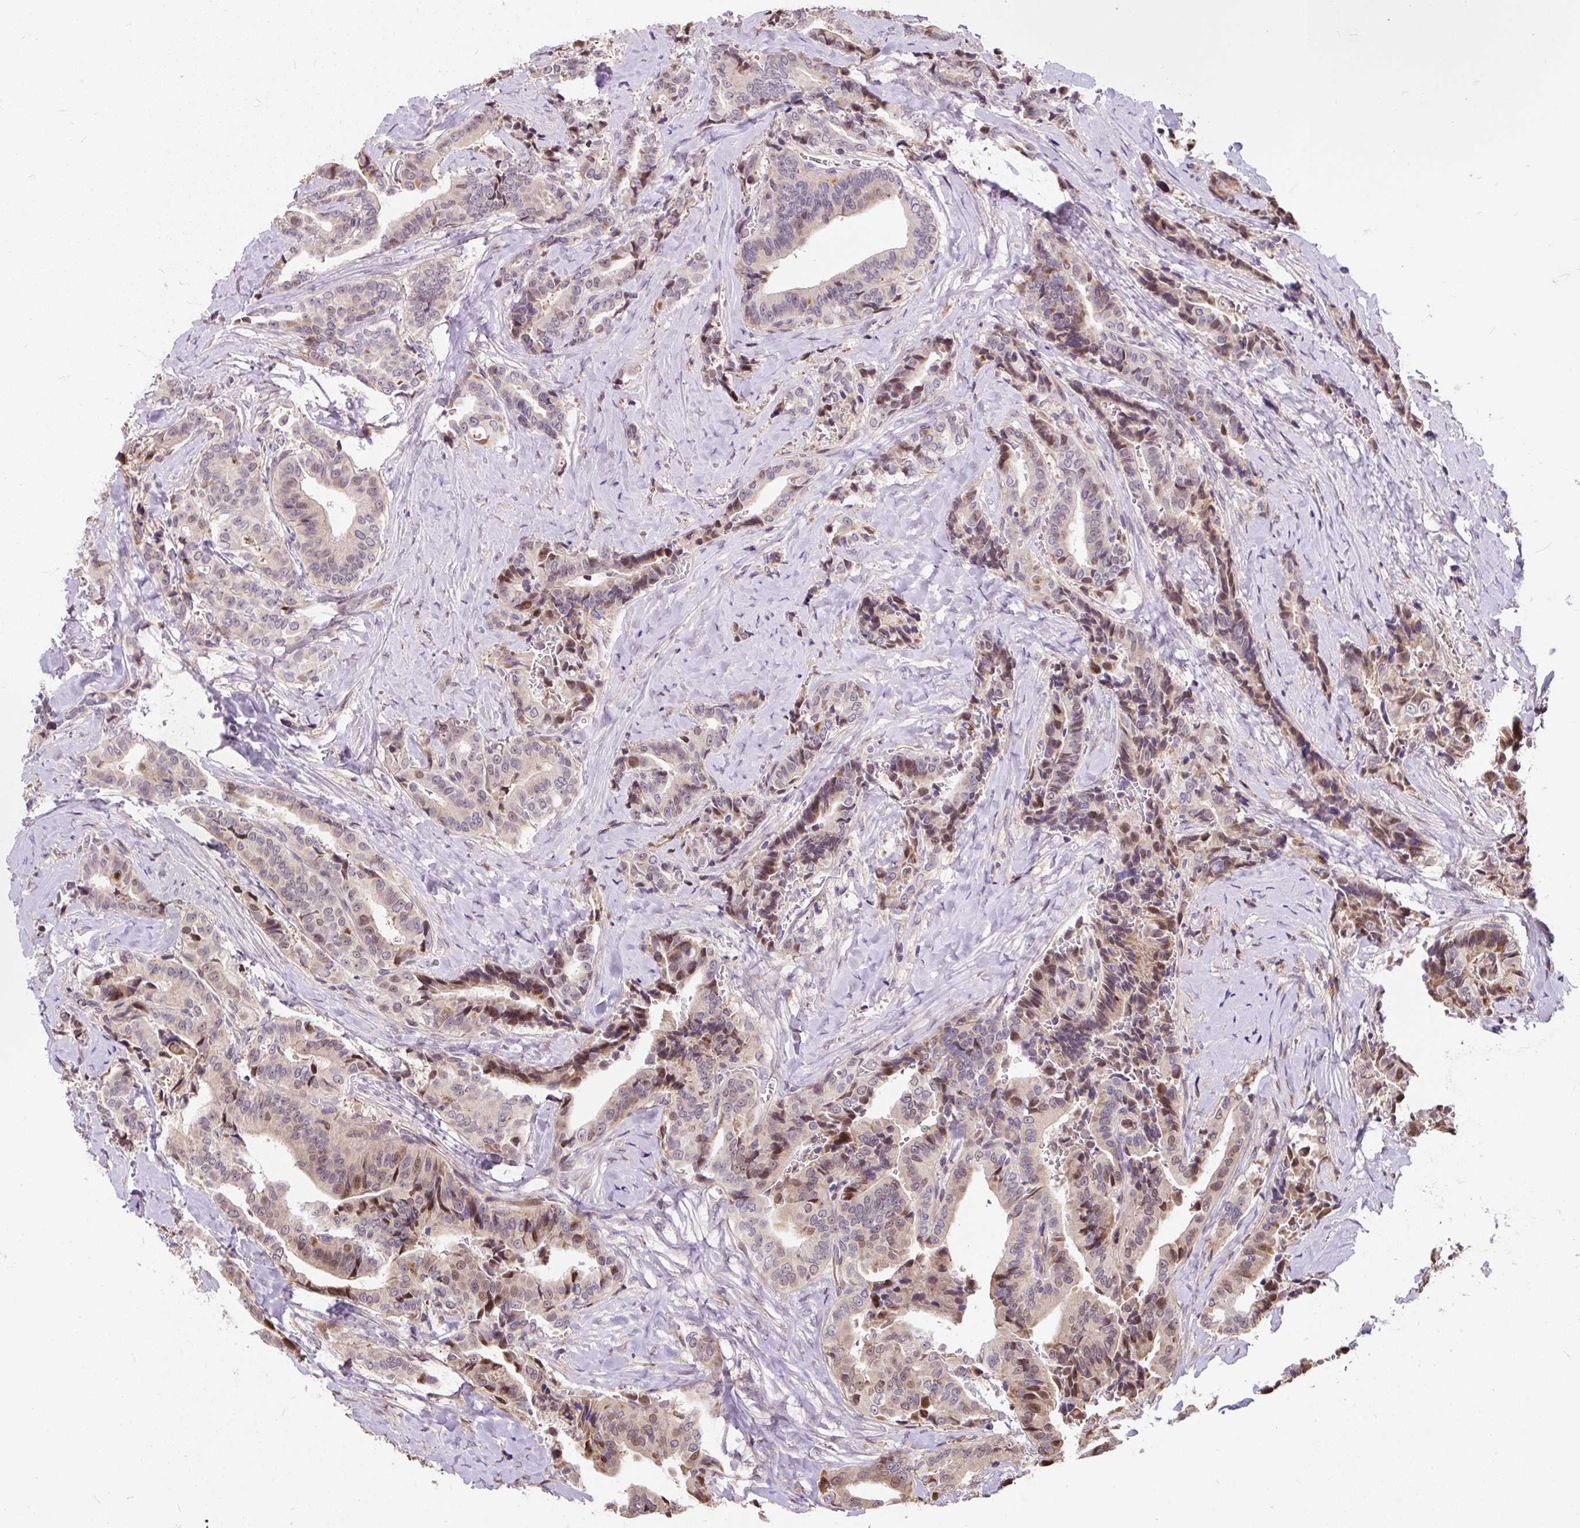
{"staining": {"intensity": "moderate", "quantity": "<25%", "location": "nuclear"}, "tissue": "thyroid cancer", "cell_type": "Tumor cells", "image_type": "cancer", "snomed": [{"axis": "morphology", "description": "Papillary adenocarcinoma, NOS"}, {"axis": "topography", "description": "Thyroid gland"}], "caption": "Protein analysis of thyroid cancer (papillary adenocarcinoma) tissue demonstrates moderate nuclear positivity in approximately <25% of tumor cells.", "gene": "PUS7L", "patient": {"sex": "male", "age": 61}}